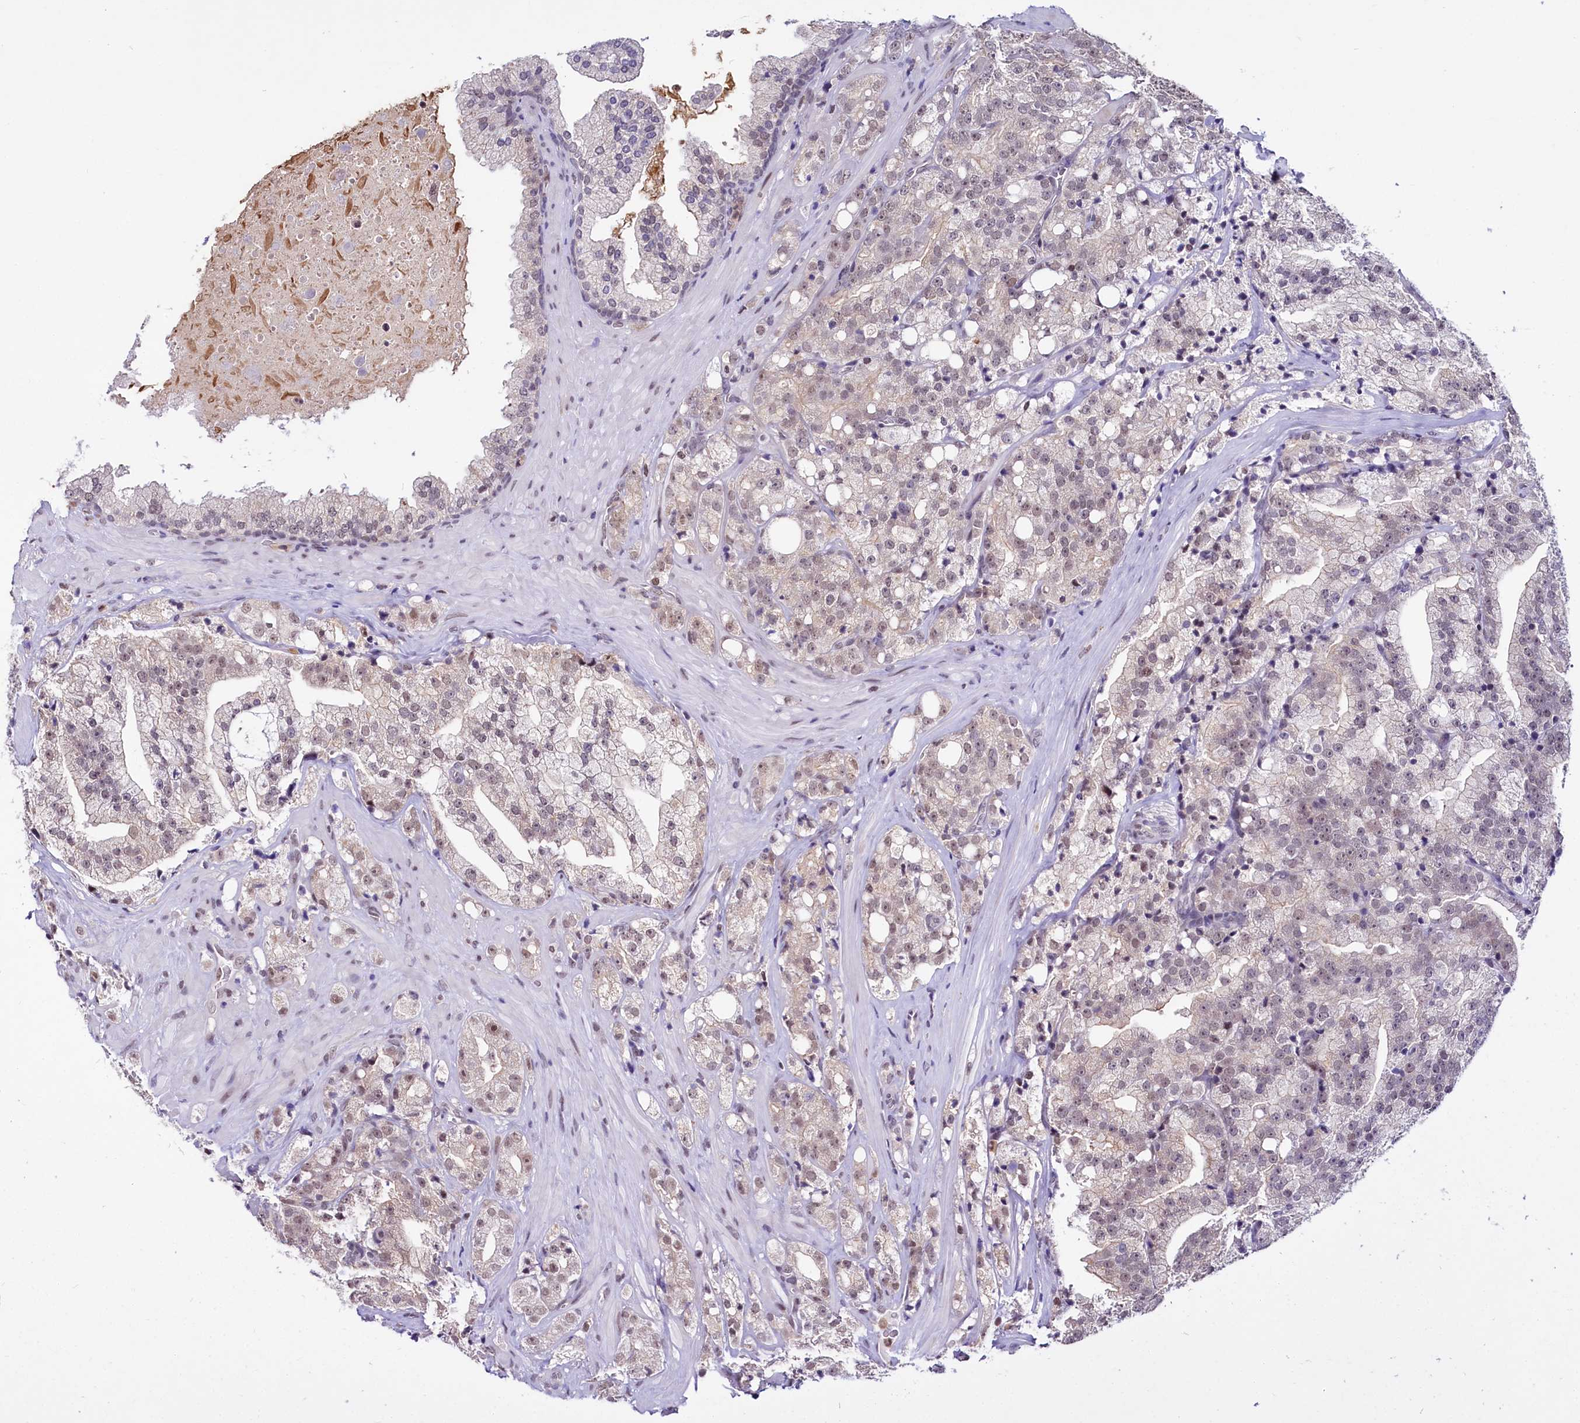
{"staining": {"intensity": "weak", "quantity": "<25%", "location": "nuclear"}, "tissue": "prostate cancer", "cell_type": "Tumor cells", "image_type": "cancer", "snomed": [{"axis": "morphology", "description": "Adenocarcinoma, High grade"}, {"axis": "topography", "description": "Prostate"}], "caption": "Immunohistochemical staining of prostate cancer (high-grade adenocarcinoma) shows no significant expression in tumor cells. Brightfield microscopy of immunohistochemistry (IHC) stained with DAB (3,3'-diaminobenzidine) (brown) and hematoxylin (blue), captured at high magnification.", "gene": "SCAF11", "patient": {"sex": "male", "age": 64}}